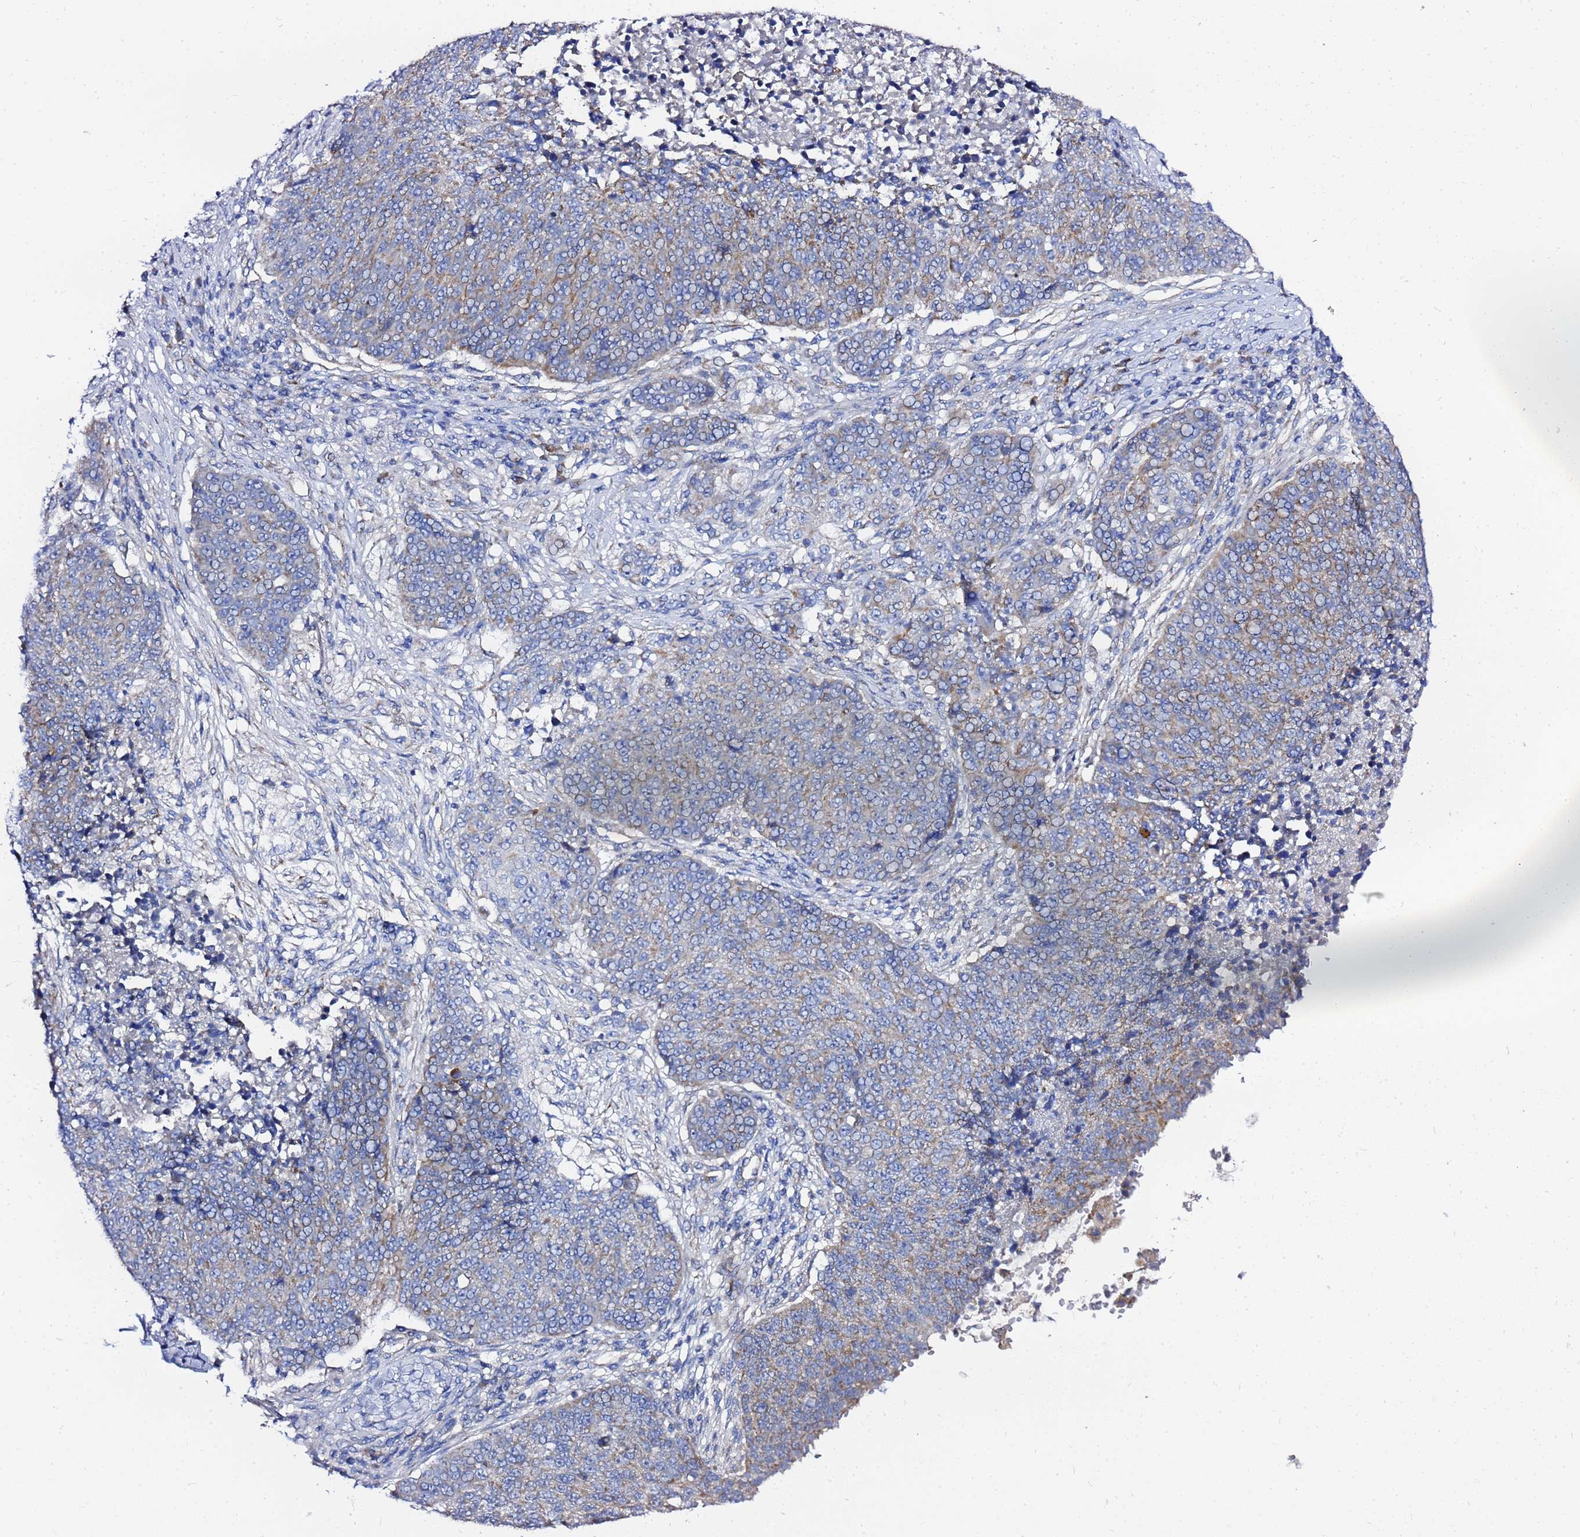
{"staining": {"intensity": "weak", "quantity": "25%-75%", "location": "cytoplasmic/membranous"}, "tissue": "lung cancer", "cell_type": "Tumor cells", "image_type": "cancer", "snomed": [{"axis": "morphology", "description": "Normal tissue, NOS"}, {"axis": "morphology", "description": "Squamous cell carcinoma, NOS"}, {"axis": "topography", "description": "Lymph node"}, {"axis": "topography", "description": "Lung"}], "caption": "A micrograph of human squamous cell carcinoma (lung) stained for a protein displays weak cytoplasmic/membranous brown staining in tumor cells.", "gene": "FAHD2A", "patient": {"sex": "male", "age": 66}}